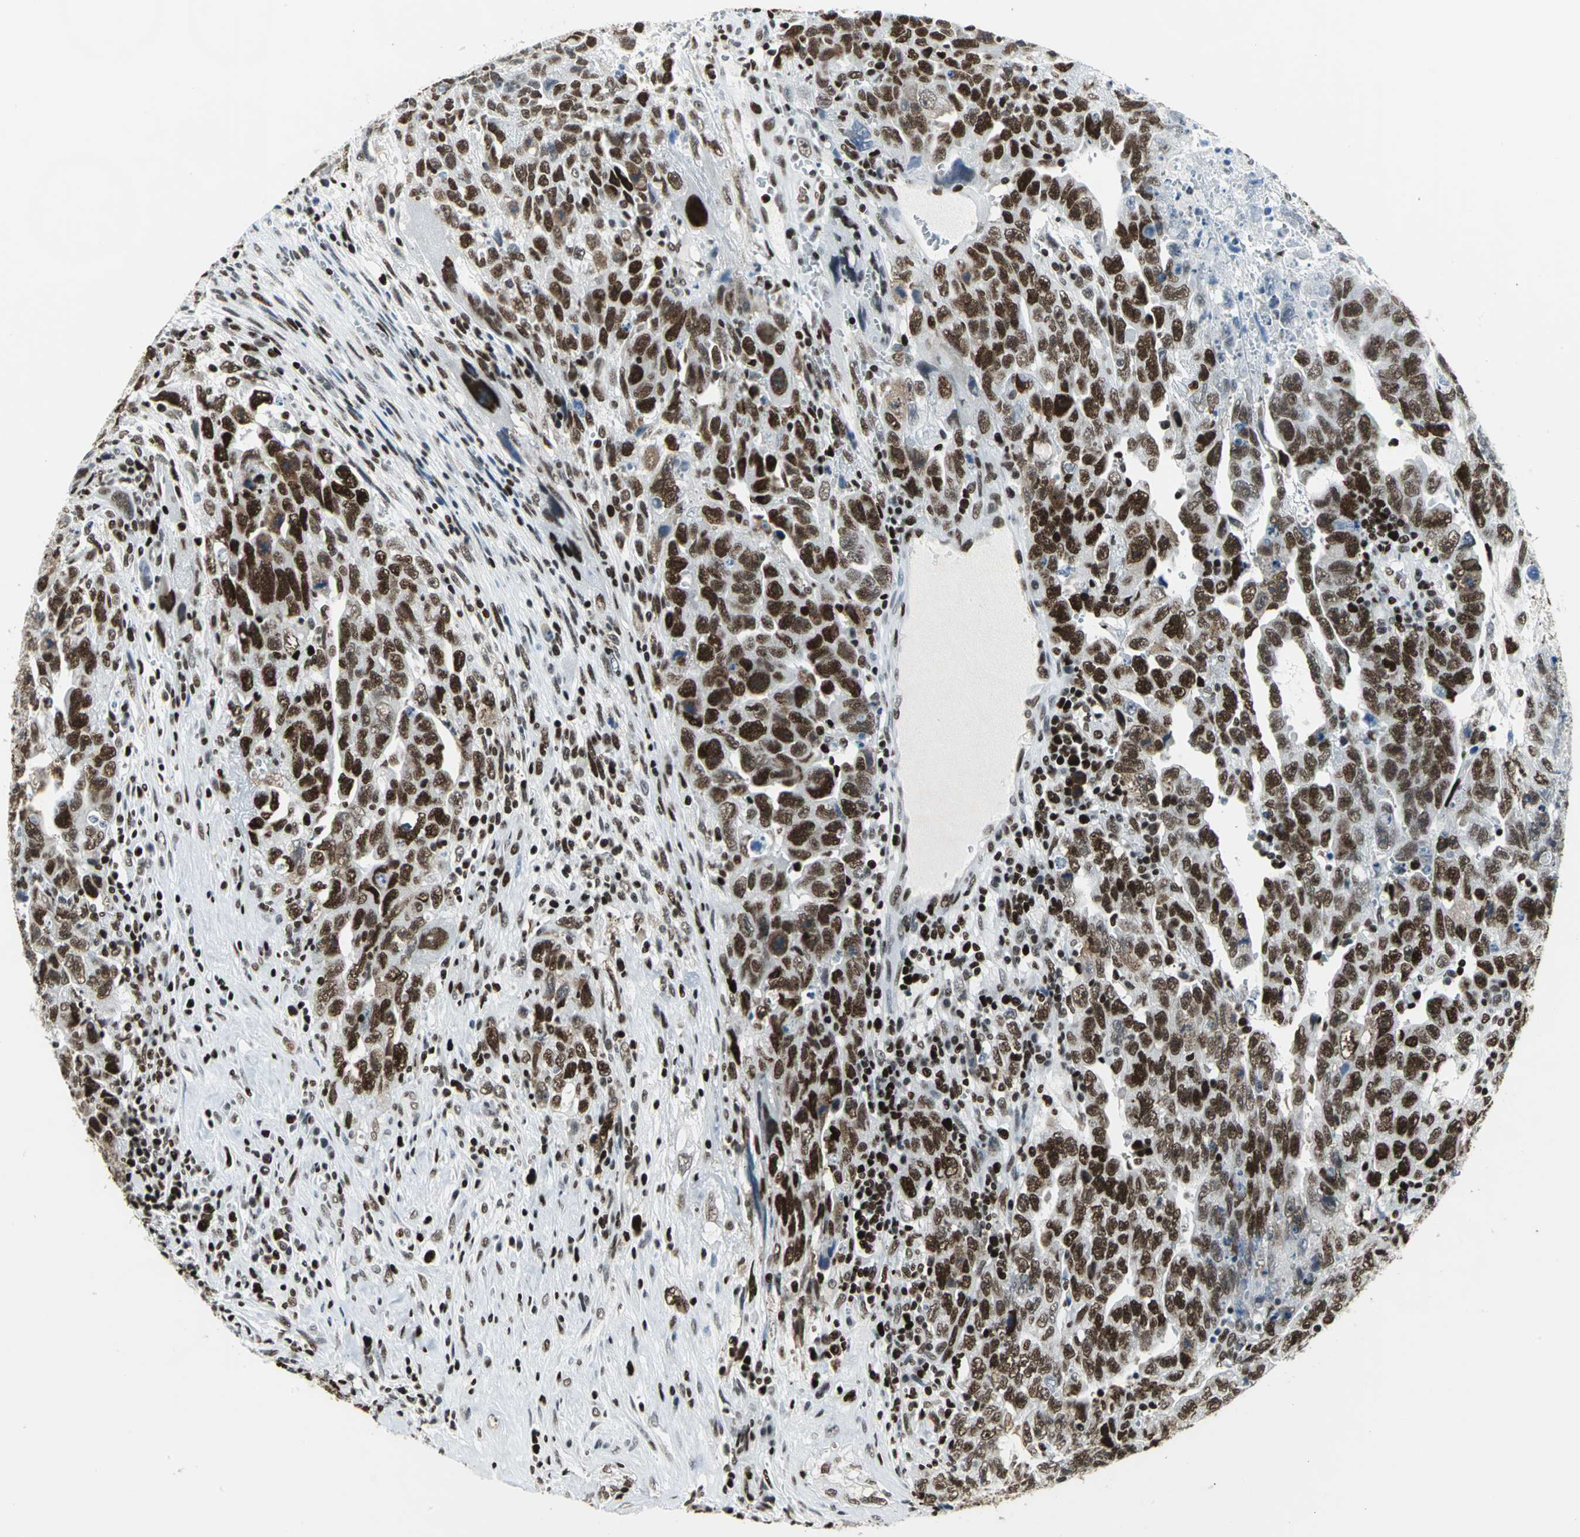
{"staining": {"intensity": "strong", "quantity": ">75%", "location": "nuclear"}, "tissue": "testis cancer", "cell_type": "Tumor cells", "image_type": "cancer", "snomed": [{"axis": "morphology", "description": "Carcinoma, Embryonal, NOS"}, {"axis": "topography", "description": "Testis"}], "caption": "This is a photomicrograph of immunohistochemistry (IHC) staining of testis cancer, which shows strong positivity in the nuclear of tumor cells.", "gene": "HNRNPD", "patient": {"sex": "male", "age": 28}}